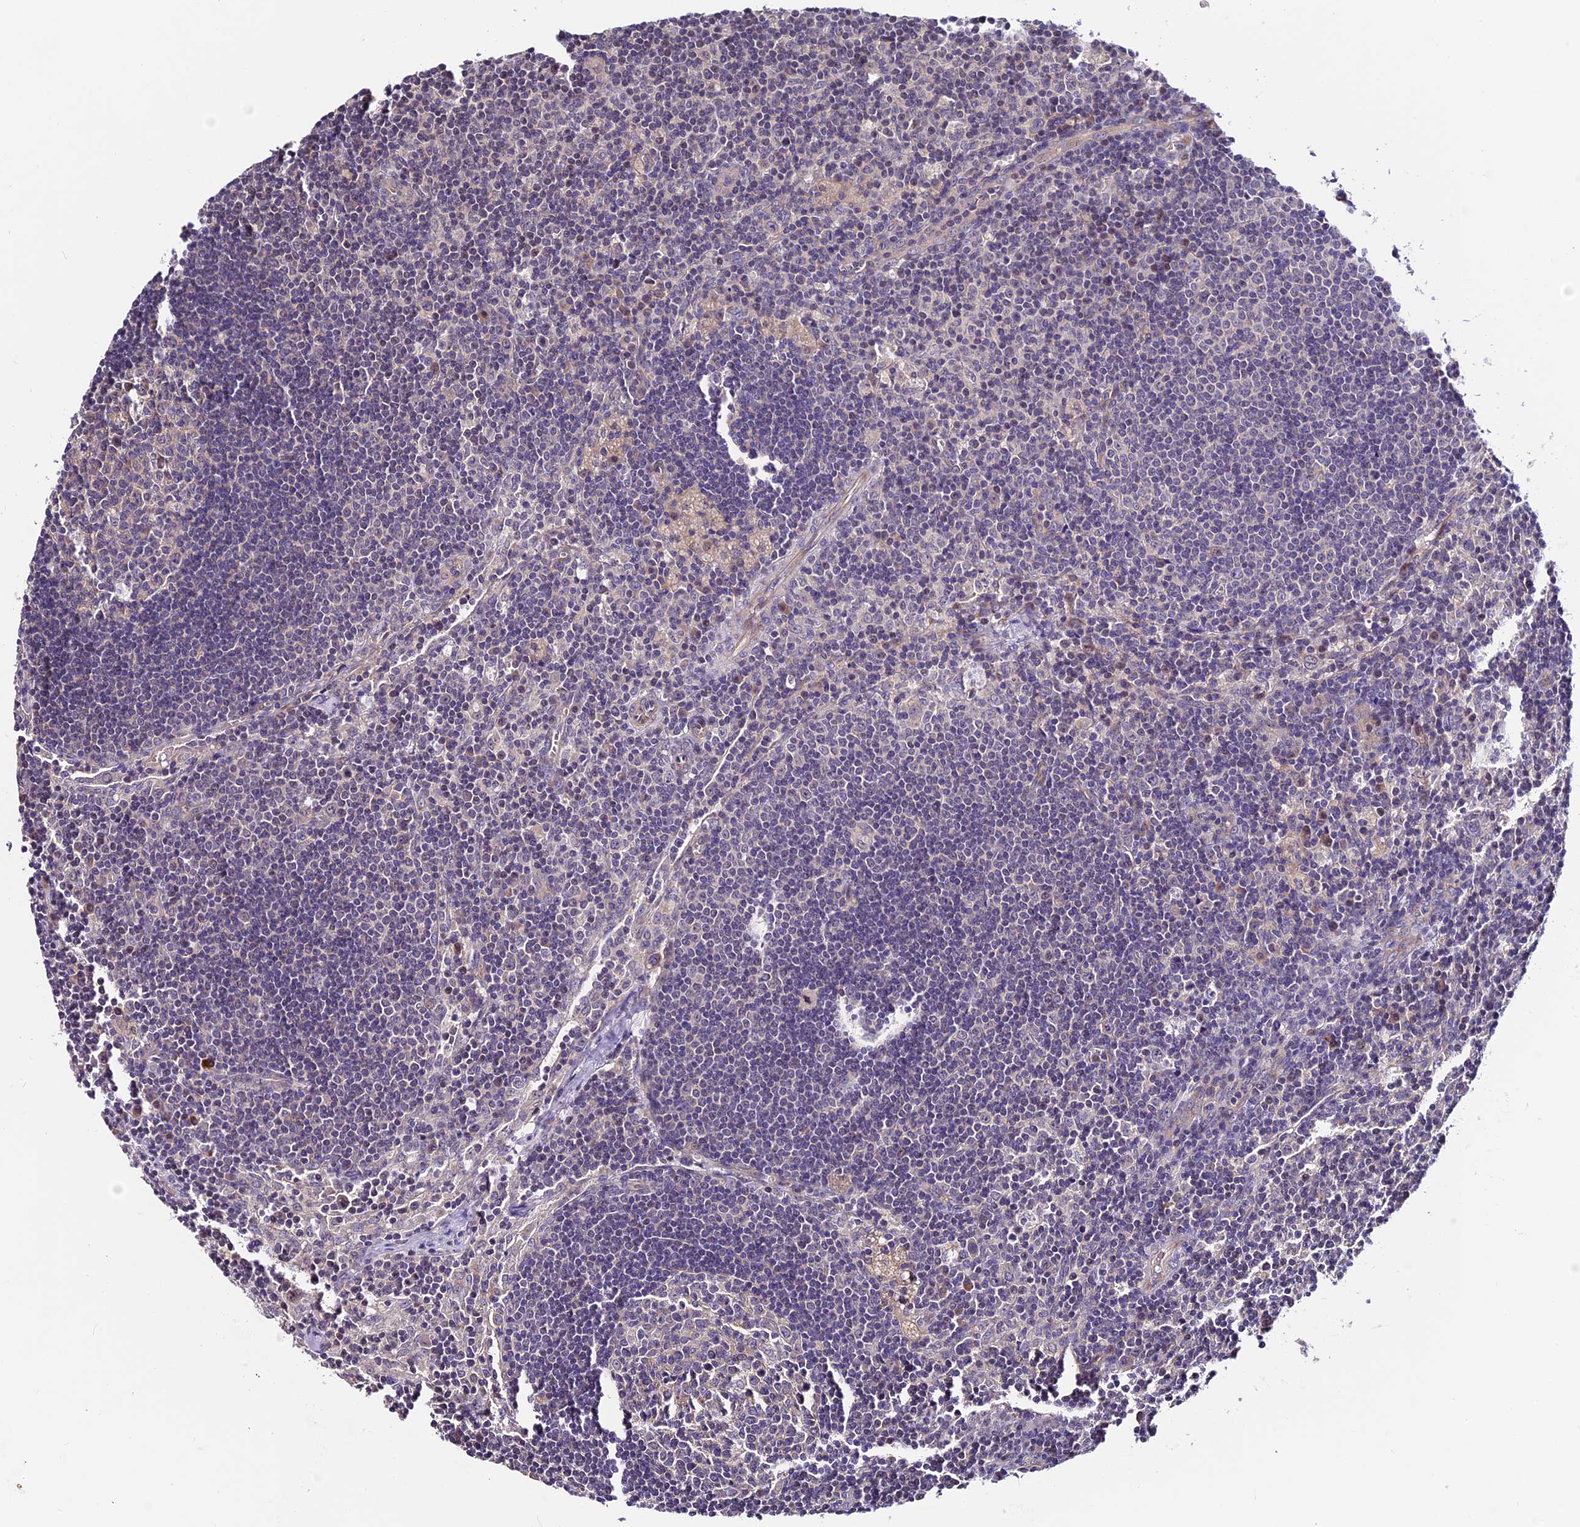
{"staining": {"intensity": "negative", "quantity": "none", "location": "none"}, "tissue": "lymph node", "cell_type": "Germinal center cells", "image_type": "normal", "snomed": [{"axis": "morphology", "description": "Normal tissue, NOS"}, {"axis": "topography", "description": "Lymph node"}], "caption": "This is an IHC image of benign human lymph node. There is no staining in germinal center cells.", "gene": "TRMT1", "patient": {"sex": "male", "age": 58}}